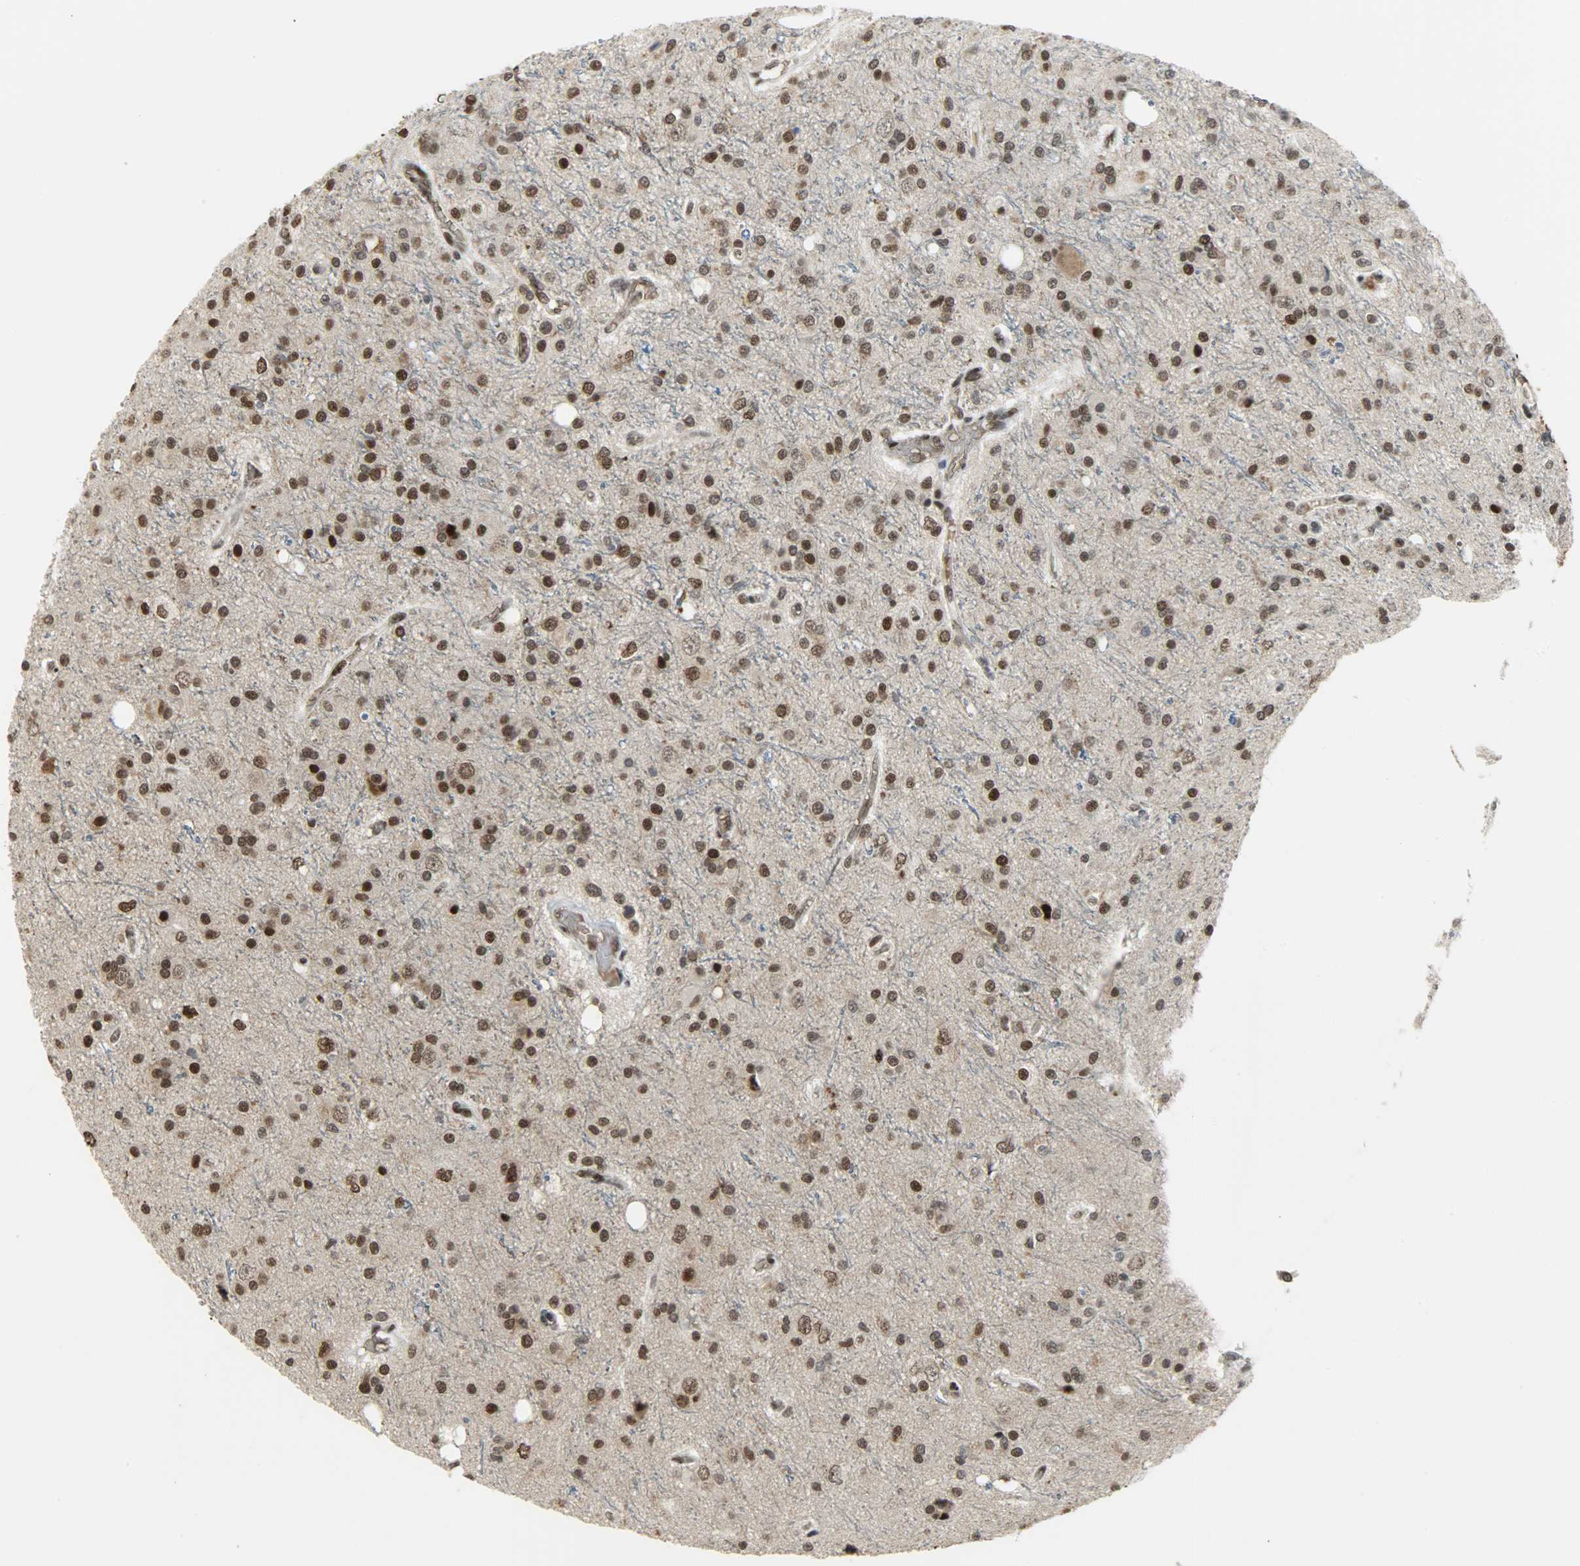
{"staining": {"intensity": "strong", "quantity": ">75%", "location": "cytoplasmic/membranous,nuclear"}, "tissue": "glioma", "cell_type": "Tumor cells", "image_type": "cancer", "snomed": [{"axis": "morphology", "description": "Glioma, malignant, High grade"}, {"axis": "topography", "description": "Brain"}], "caption": "Tumor cells demonstrate strong cytoplasmic/membranous and nuclear staining in approximately >75% of cells in glioma.", "gene": "SNAI1", "patient": {"sex": "male", "age": 47}}